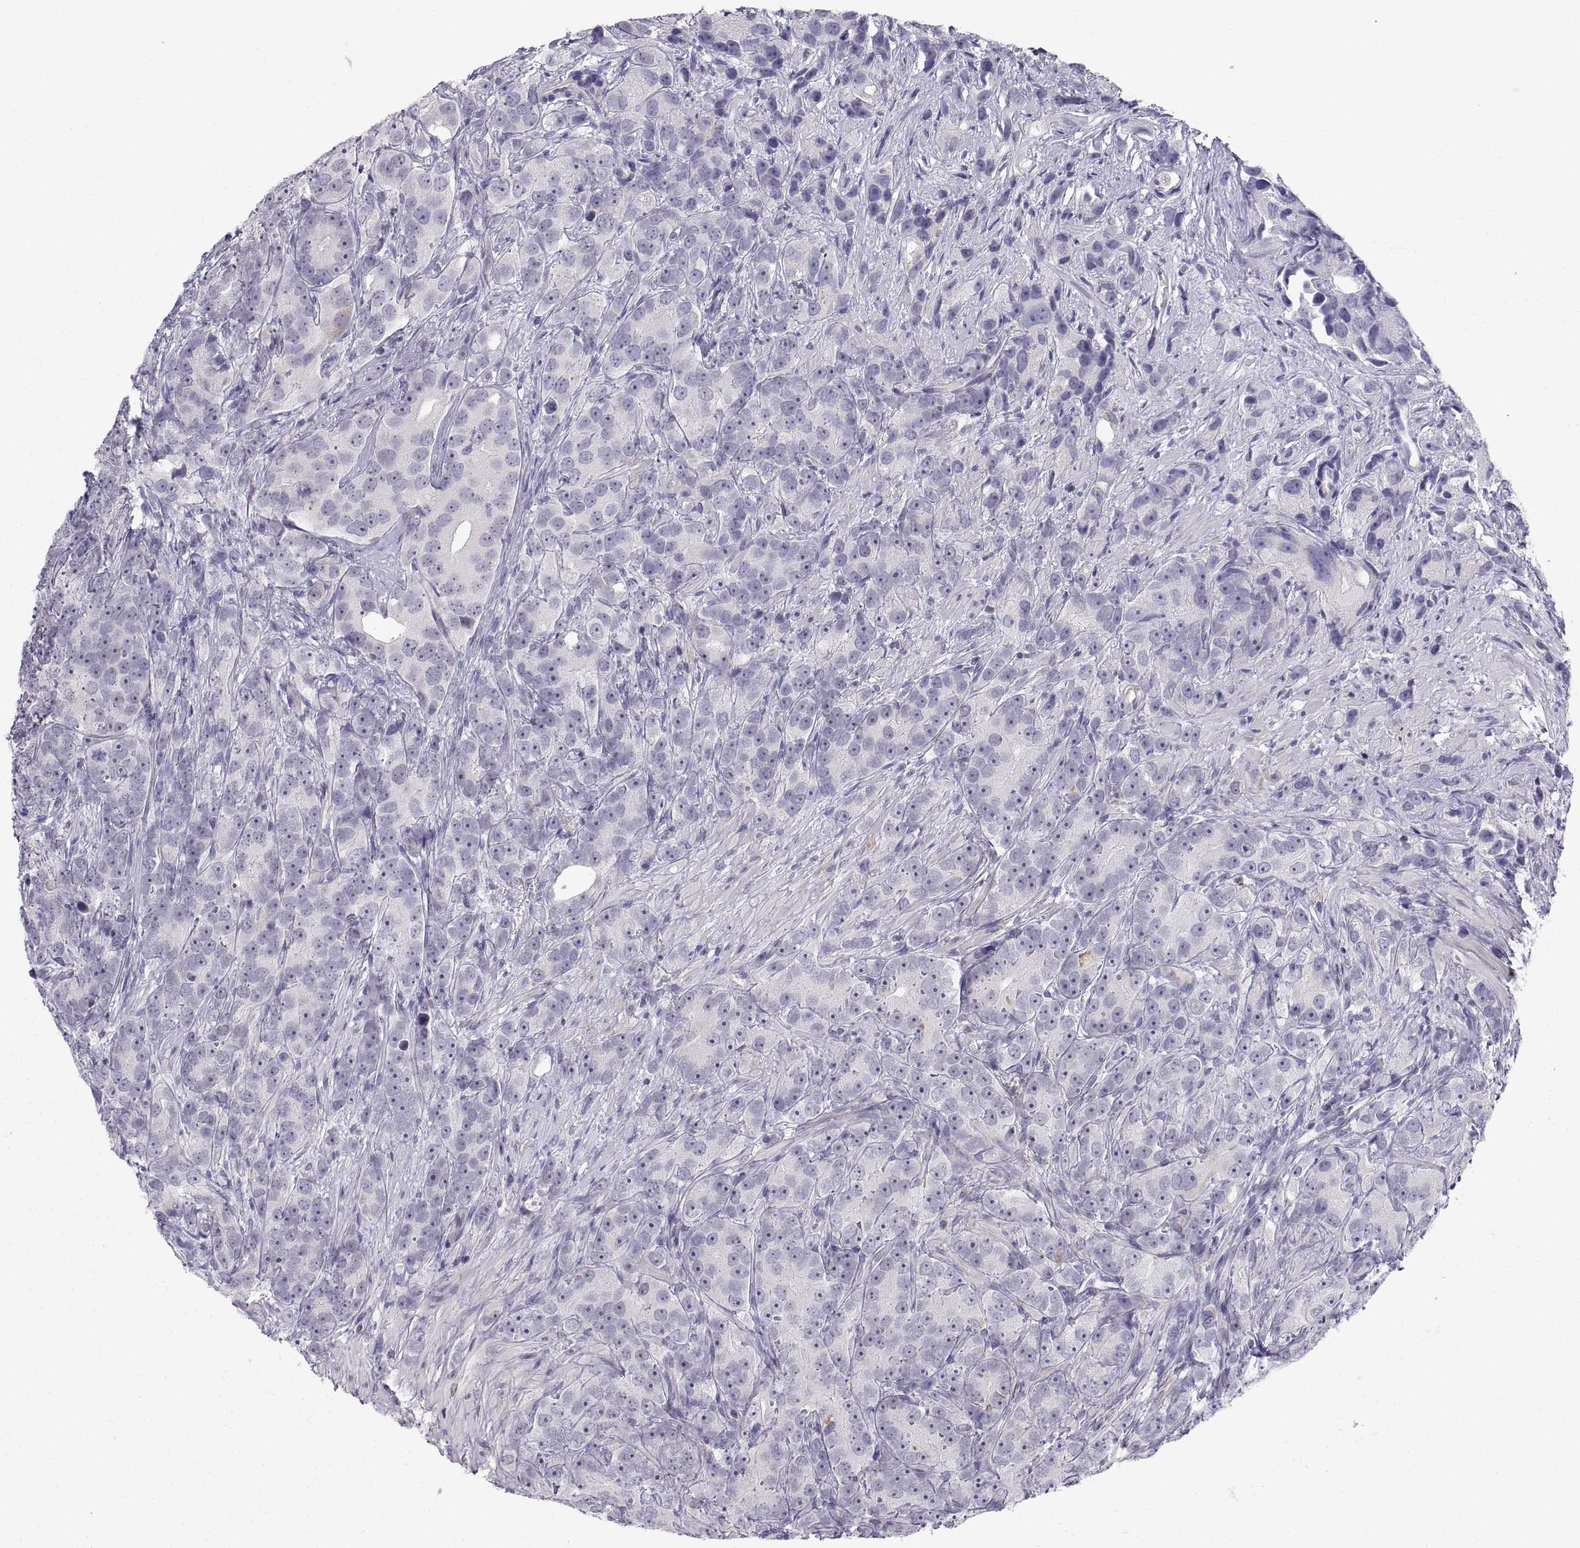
{"staining": {"intensity": "negative", "quantity": "none", "location": "none"}, "tissue": "prostate cancer", "cell_type": "Tumor cells", "image_type": "cancer", "snomed": [{"axis": "morphology", "description": "Adenocarcinoma, High grade"}, {"axis": "topography", "description": "Prostate"}], "caption": "An image of high-grade adenocarcinoma (prostate) stained for a protein shows no brown staining in tumor cells.", "gene": "ERO1A", "patient": {"sex": "male", "age": 90}}